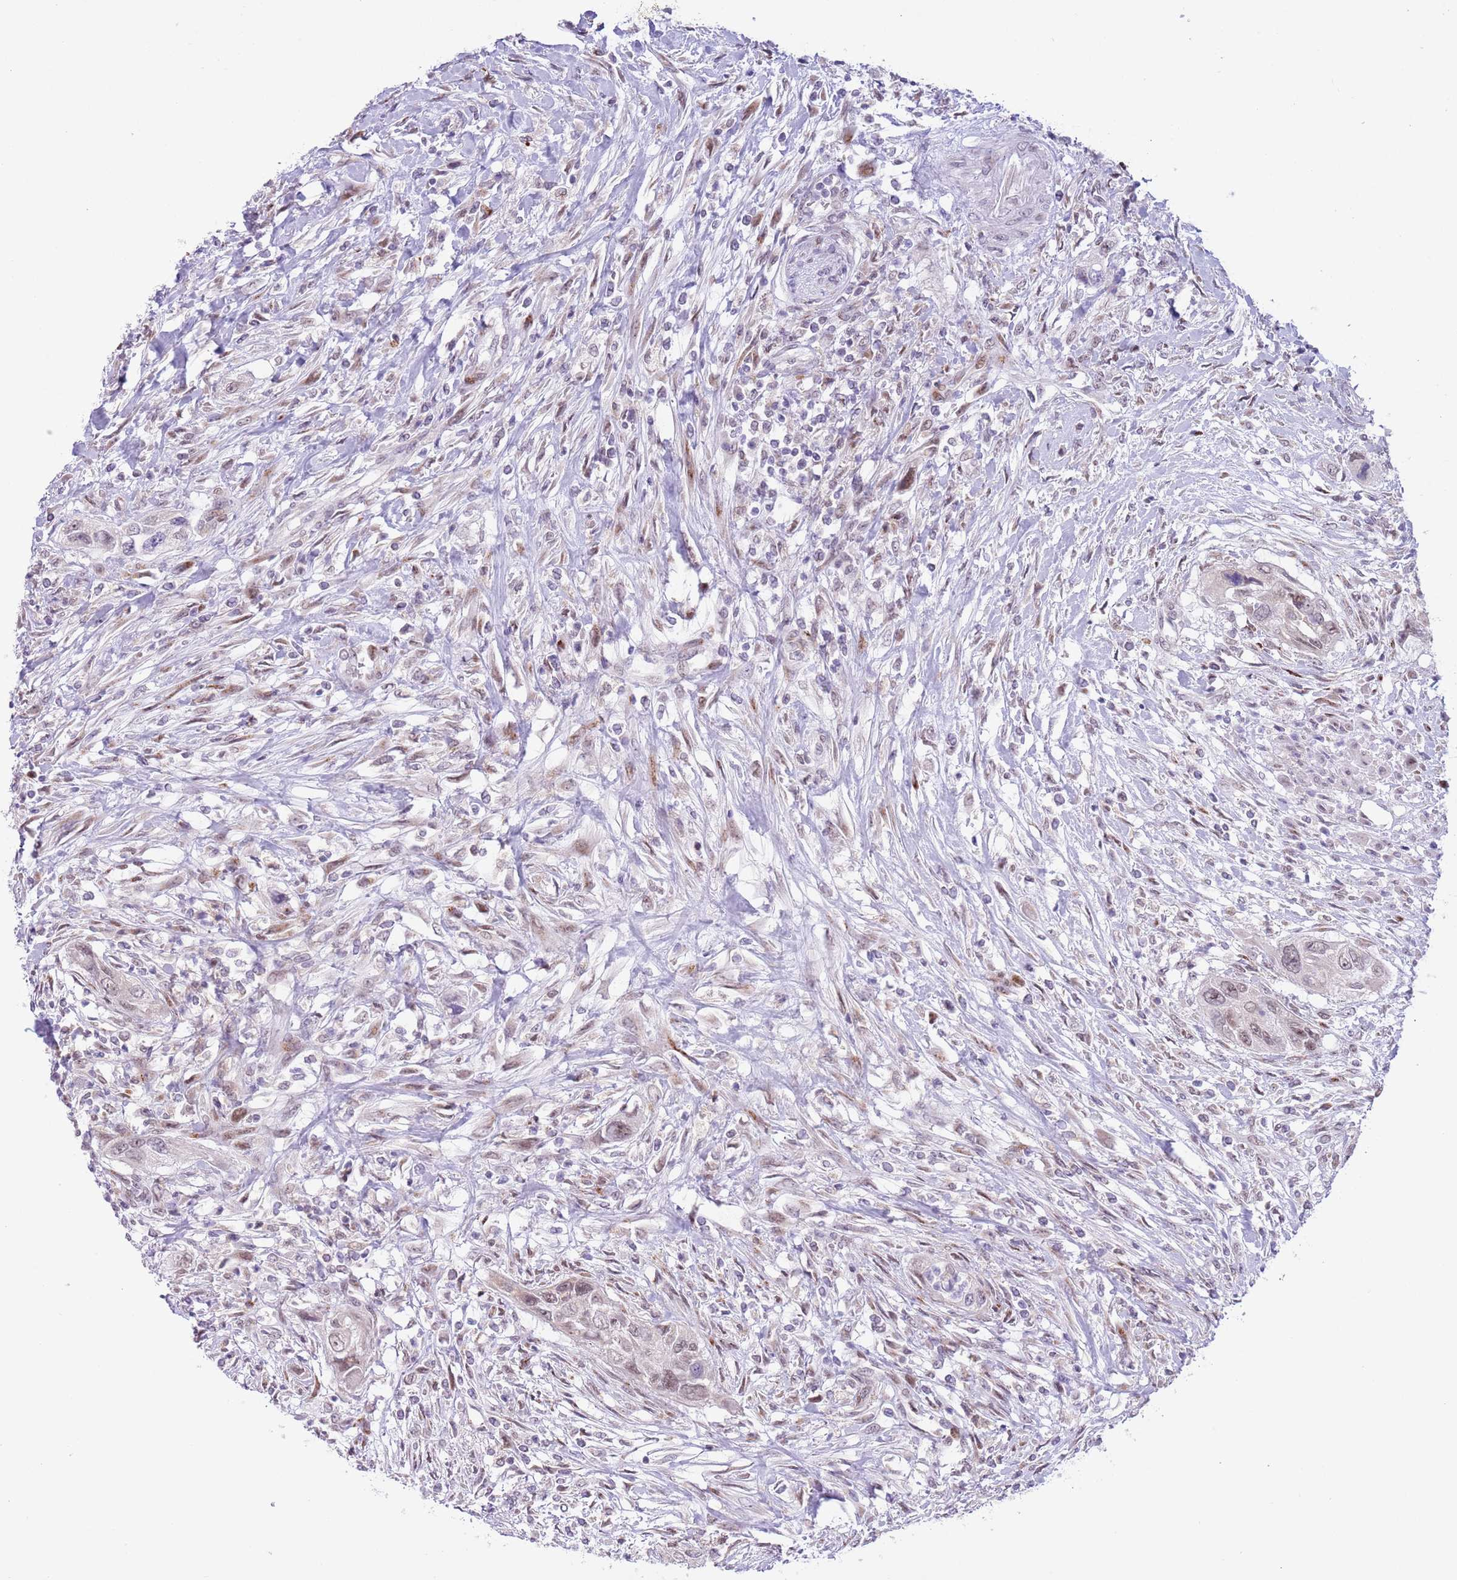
{"staining": {"intensity": "weak", "quantity": "25%-75%", "location": "nuclear"}, "tissue": "urothelial cancer", "cell_type": "Tumor cells", "image_type": "cancer", "snomed": [{"axis": "morphology", "description": "Urothelial carcinoma, High grade"}, {"axis": "topography", "description": "Urinary bladder"}], "caption": "High-grade urothelial carcinoma stained with a brown dye shows weak nuclear positive staining in approximately 25%-75% of tumor cells.", "gene": "ZNF576", "patient": {"sex": "female", "age": 60}}